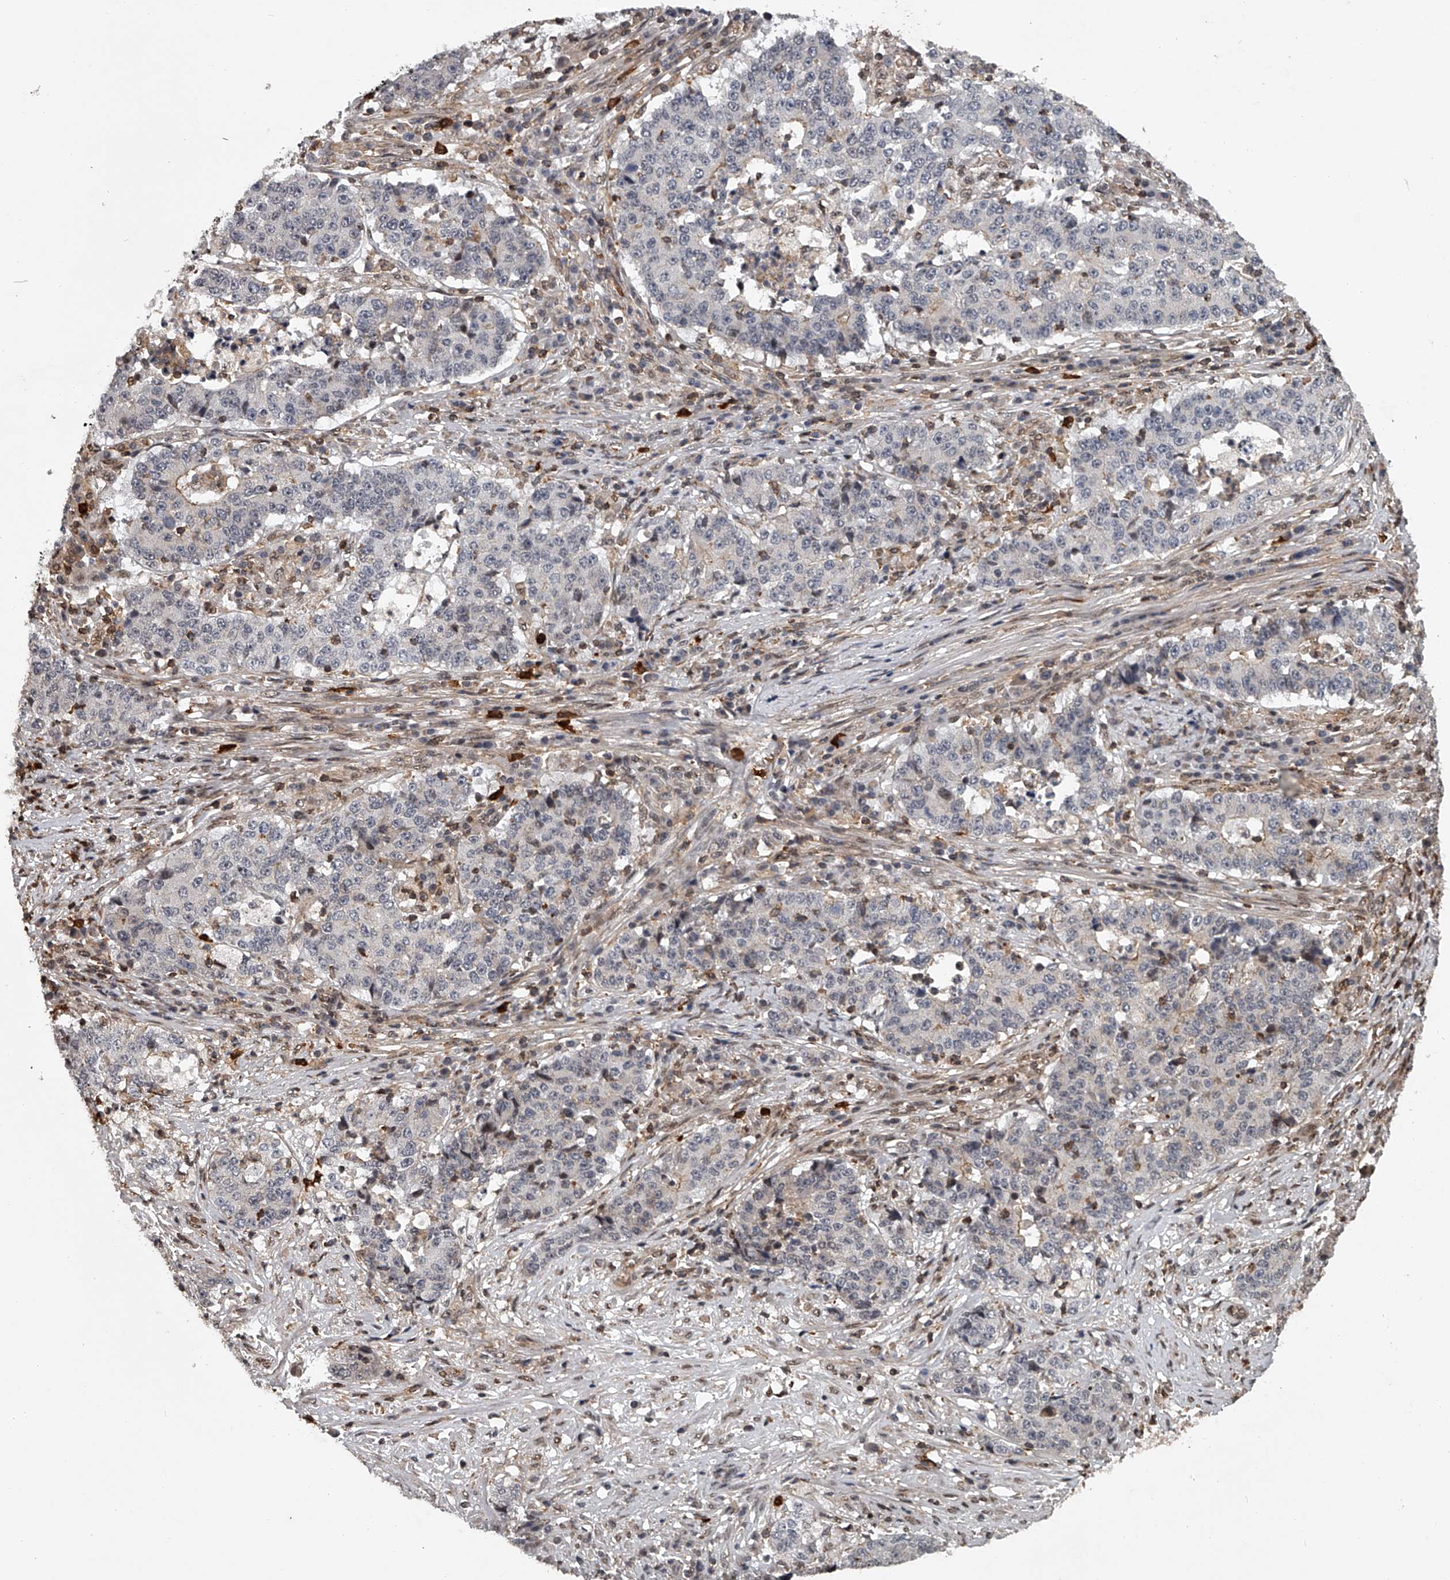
{"staining": {"intensity": "negative", "quantity": "none", "location": "none"}, "tissue": "stomach cancer", "cell_type": "Tumor cells", "image_type": "cancer", "snomed": [{"axis": "morphology", "description": "Adenocarcinoma, NOS"}, {"axis": "topography", "description": "Stomach"}], "caption": "High magnification brightfield microscopy of stomach cancer stained with DAB (brown) and counterstained with hematoxylin (blue): tumor cells show no significant positivity. The staining was performed using DAB to visualize the protein expression in brown, while the nuclei were stained in blue with hematoxylin (Magnification: 20x).", "gene": "PLEKHG1", "patient": {"sex": "male", "age": 59}}